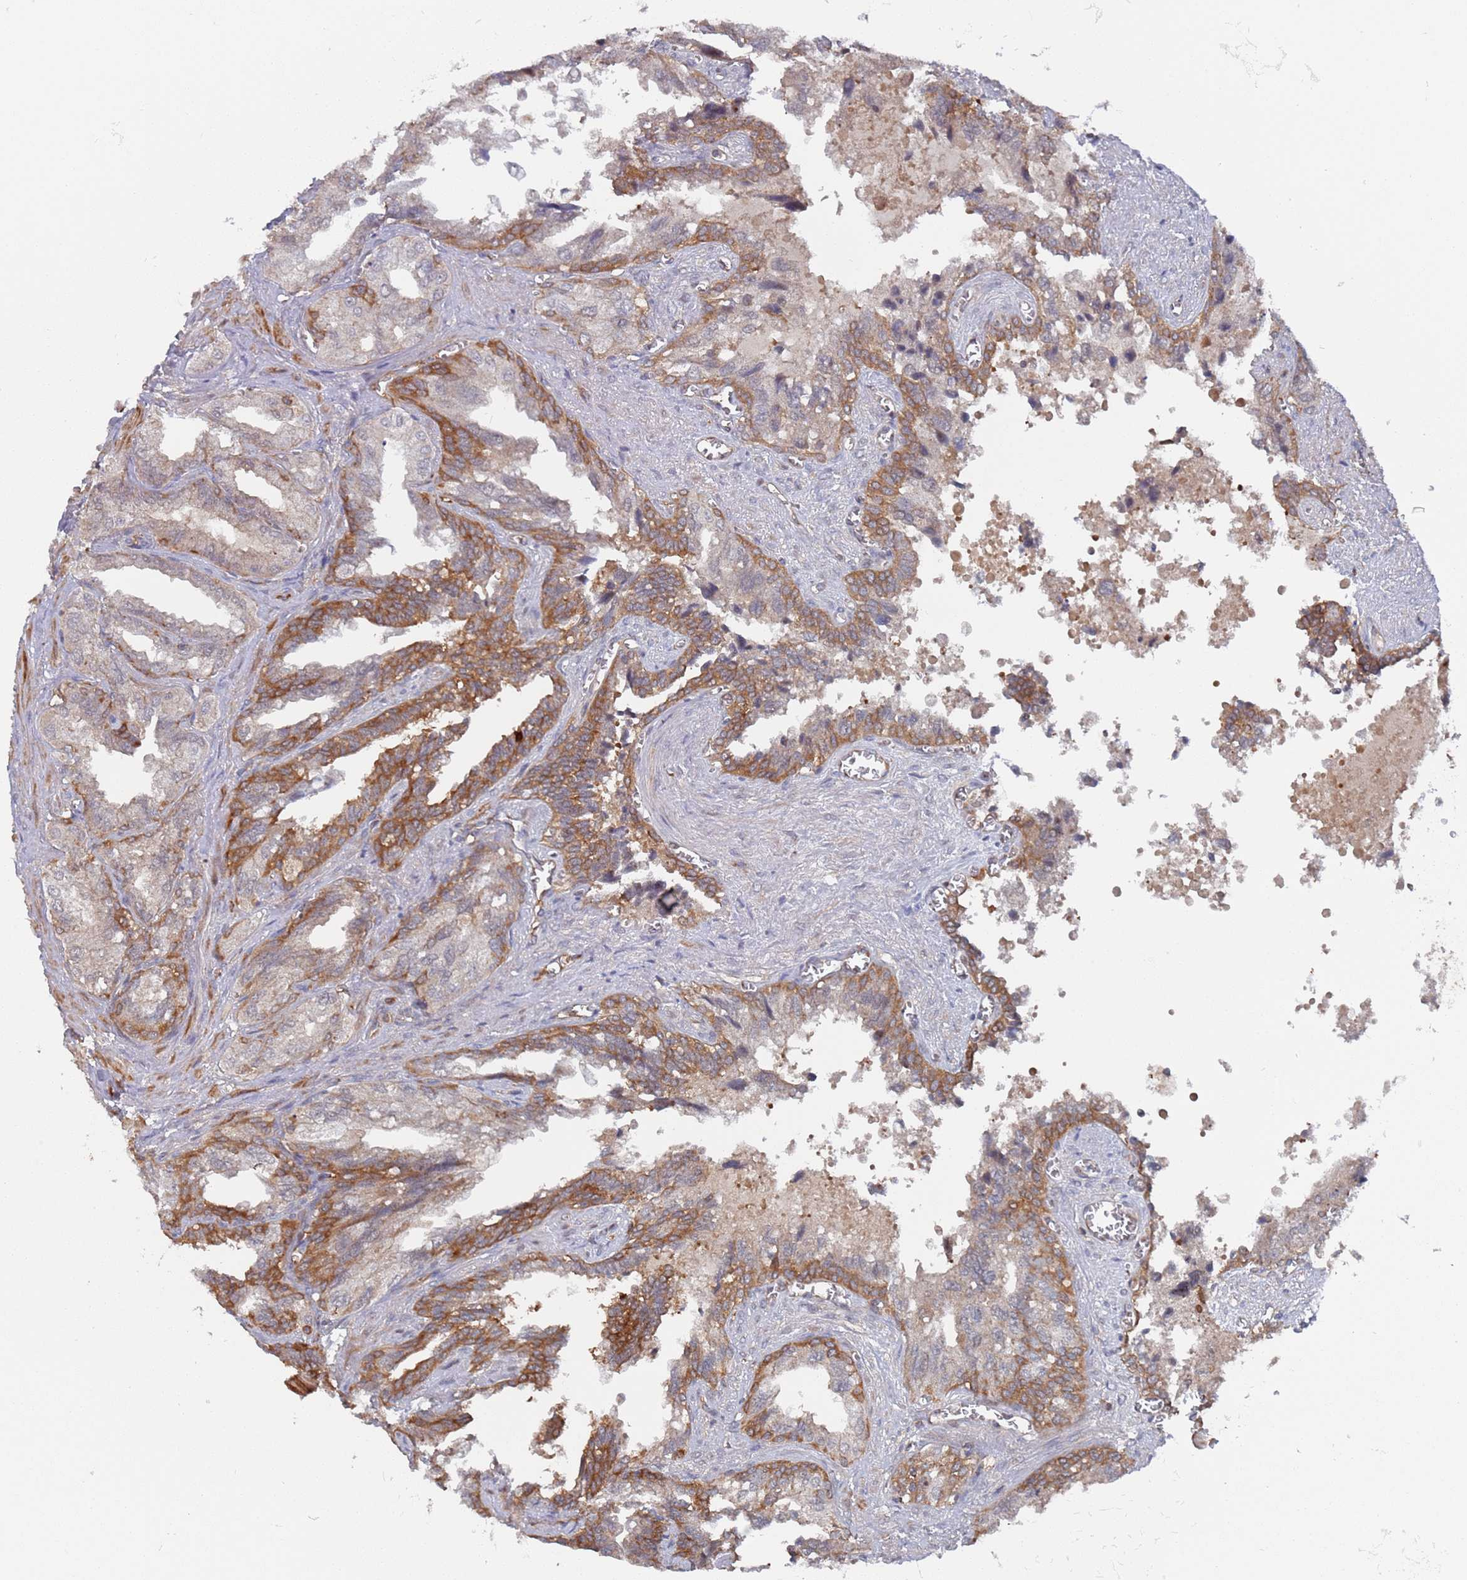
{"staining": {"intensity": "strong", "quantity": "<25%", "location": "cytoplasmic/membranous"}, "tissue": "seminal vesicle", "cell_type": "Glandular cells", "image_type": "normal", "snomed": [{"axis": "morphology", "description": "Normal tissue, NOS"}, {"axis": "topography", "description": "Seminal veicle"}], "caption": "Glandular cells exhibit medium levels of strong cytoplasmic/membranous staining in about <25% of cells in benign seminal vesicle.", "gene": "DDX60", "patient": {"sex": "male", "age": 67}}